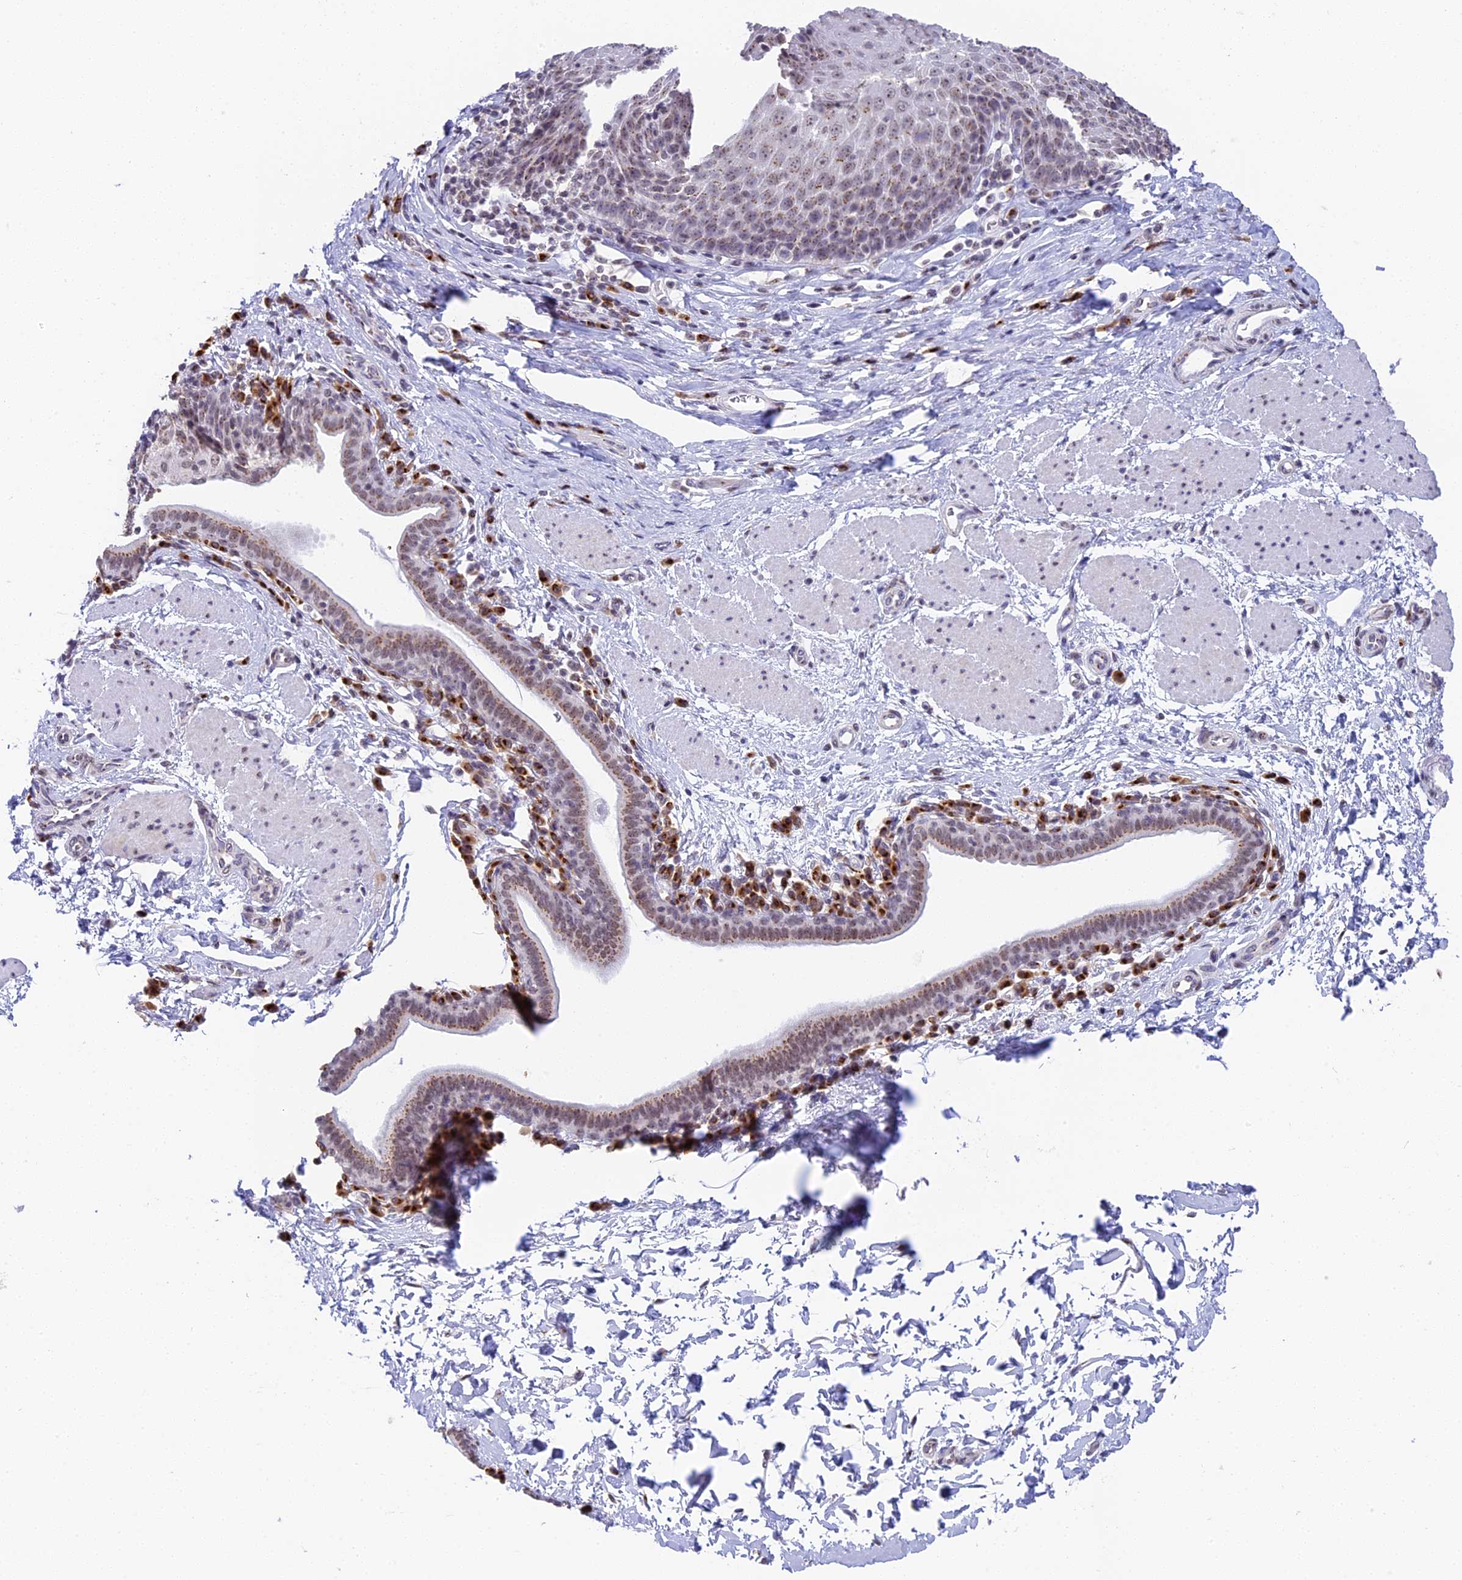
{"staining": {"intensity": "weak", "quantity": "25%-75%", "location": "cytoplasmic/membranous"}, "tissue": "esophagus", "cell_type": "Squamous epithelial cells", "image_type": "normal", "snomed": [{"axis": "morphology", "description": "Normal tissue, NOS"}, {"axis": "topography", "description": "Esophagus"}], "caption": "The micrograph demonstrates staining of normal esophagus, revealing weak cytoplasmic/membranous protein expression (brown color) within squamous epithelial cells.", "gene": "HEATR5B", "patient": {"sex": "female", "age": 61}}